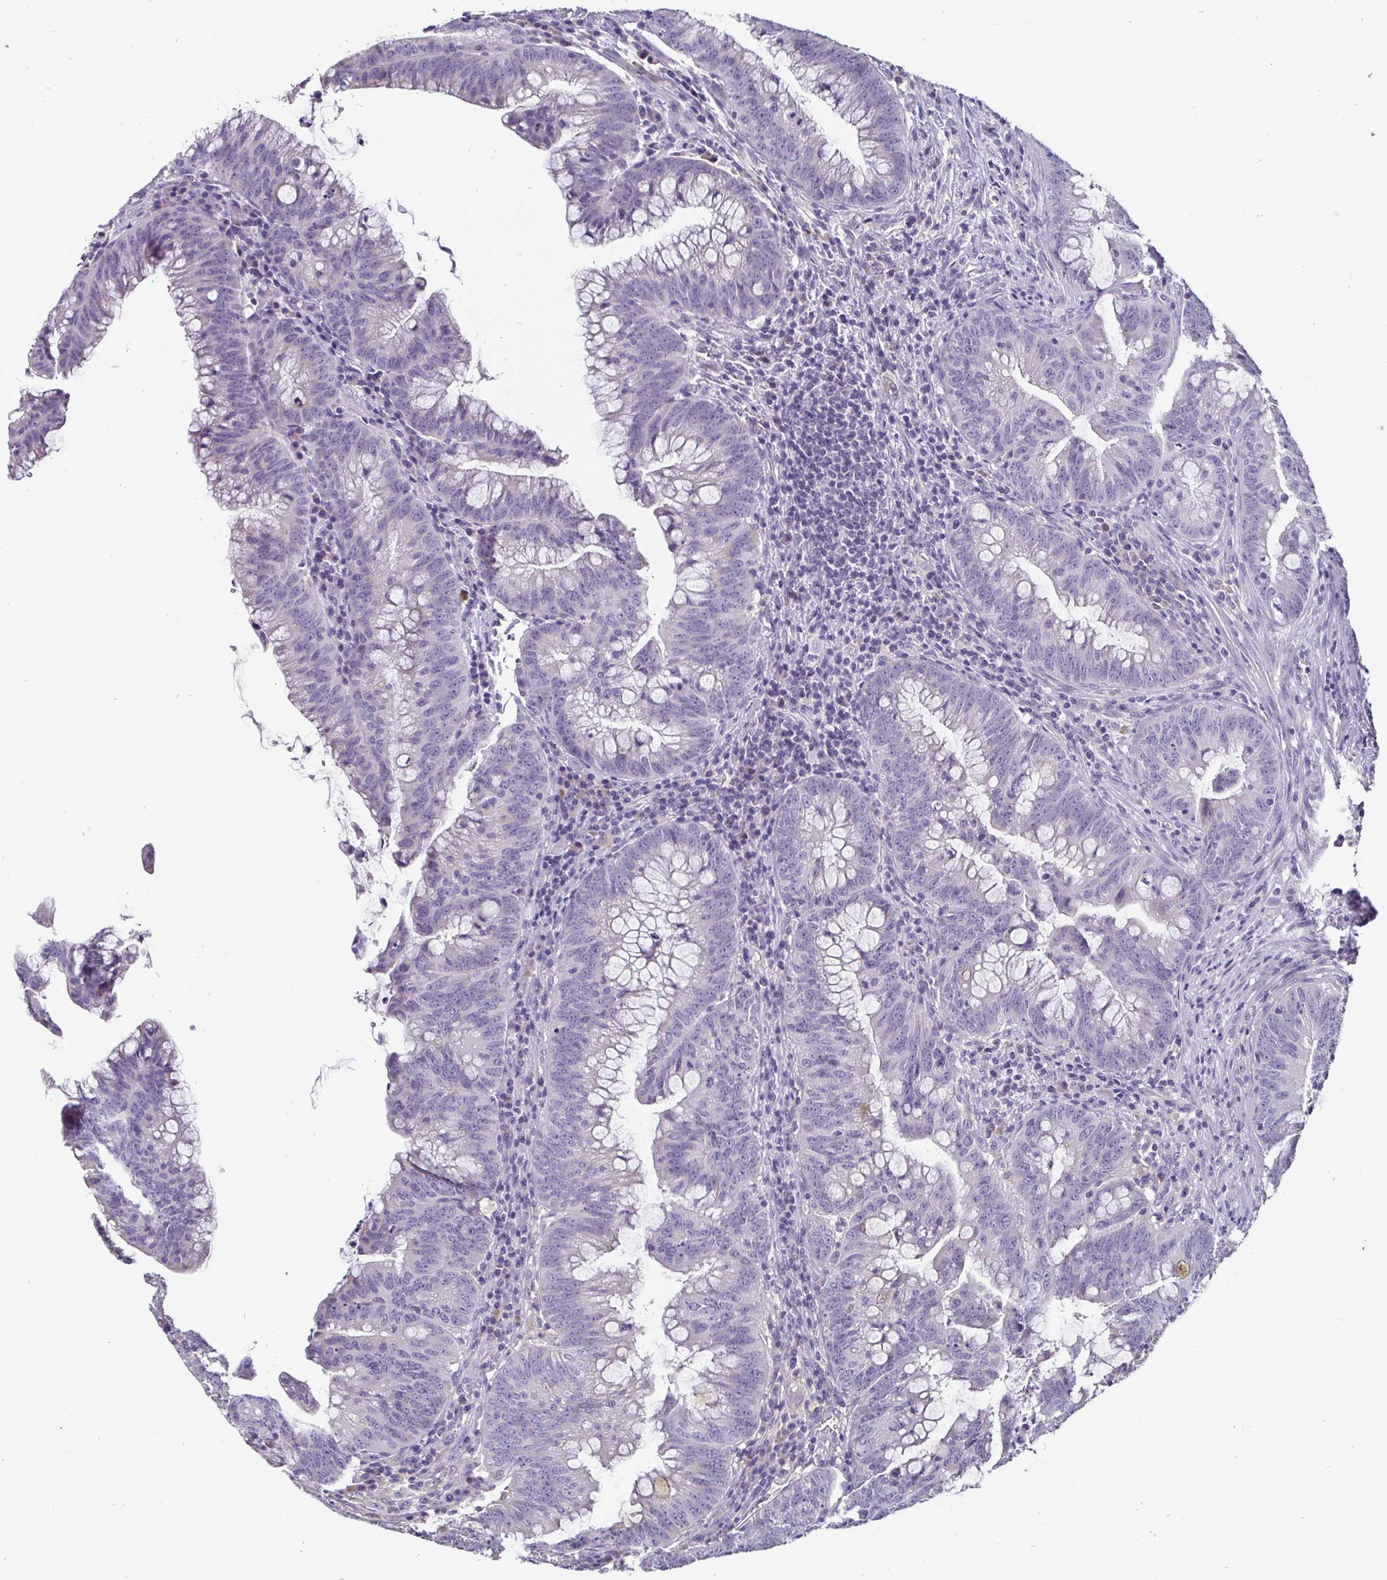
{"staining": {"intensity": "negative", "quantity": "none", "location": "none"}, "tissue": "colorectal cancer", "cell_type": "Tumor cells", "image_type": "cancer", "snomed": [{"axis": "morphology", "description": "Adenocarcinoma, NOS"}, {"axis": "topography", "description": "Colon"}], "caption": "Colorectal cancer (adenocarcinoma) was stained to show a protein in brown. There is no significant staining in tumor cells.", "gene": "ADAMTS6", "patient": {"sex": "male", "age": 62}}